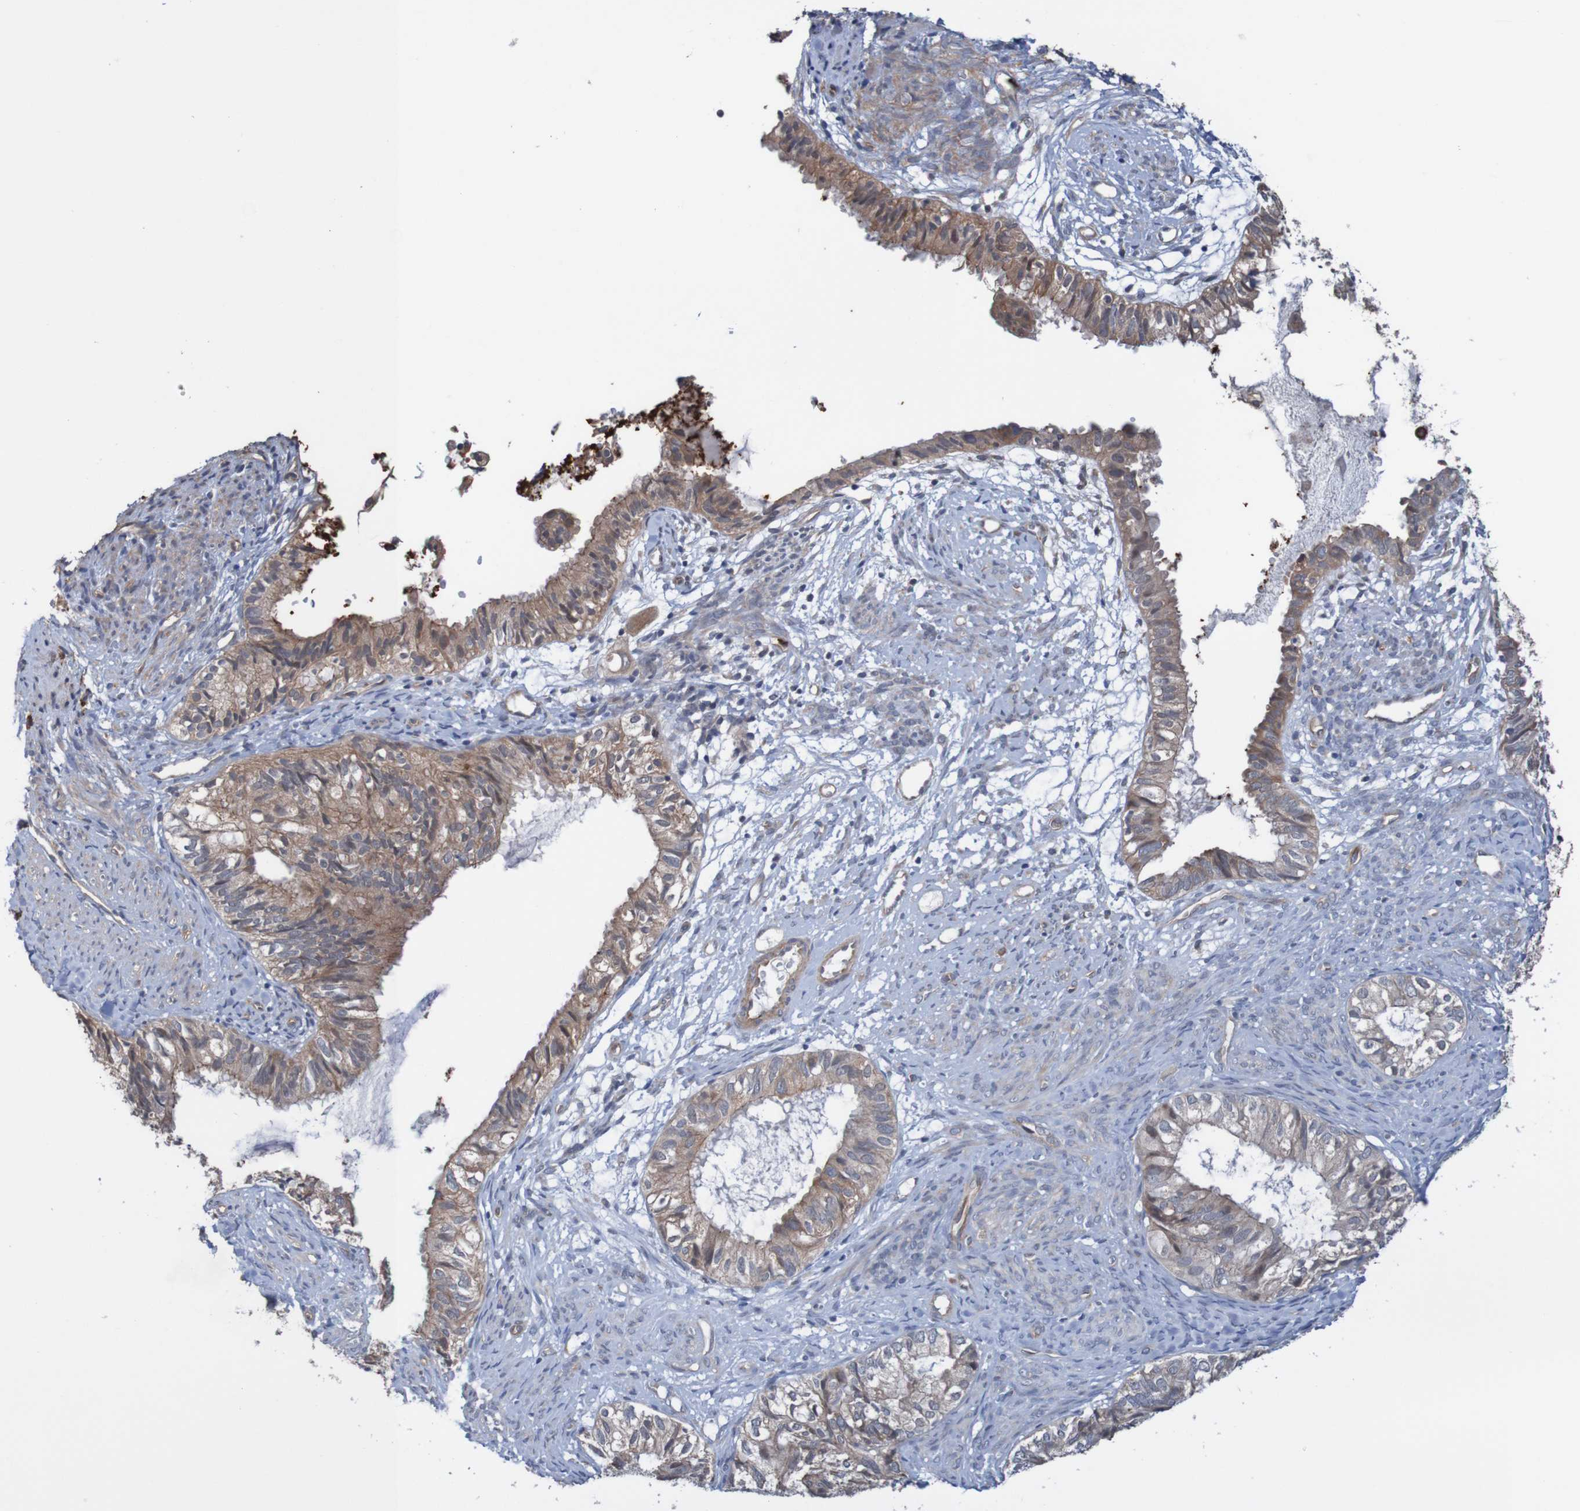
{"staining": {"intensity": "weak", "quantity": ">75%", "location": "cytoplasmic/membranous"}, "tissue": "cervical cancer", "cell_type": "Tumor cells", "image_type": "cancer", "snomed": [{"axis": "morphology", "description": "Normal tissue, NOS"}, {"axis": "morphology", "description": "Adenocarcinoma, NOS"}, {"axis": "topography", "description": "Cervix"}, {"axis": "topography", "description": "Endometrium"}], "caption": "Cervical adenocarcinoma stained with a protein marker reveals weak staining in tumor cells.", "gene": "ST8SIA6", "patient": {"sex": "female", "age": 86}}